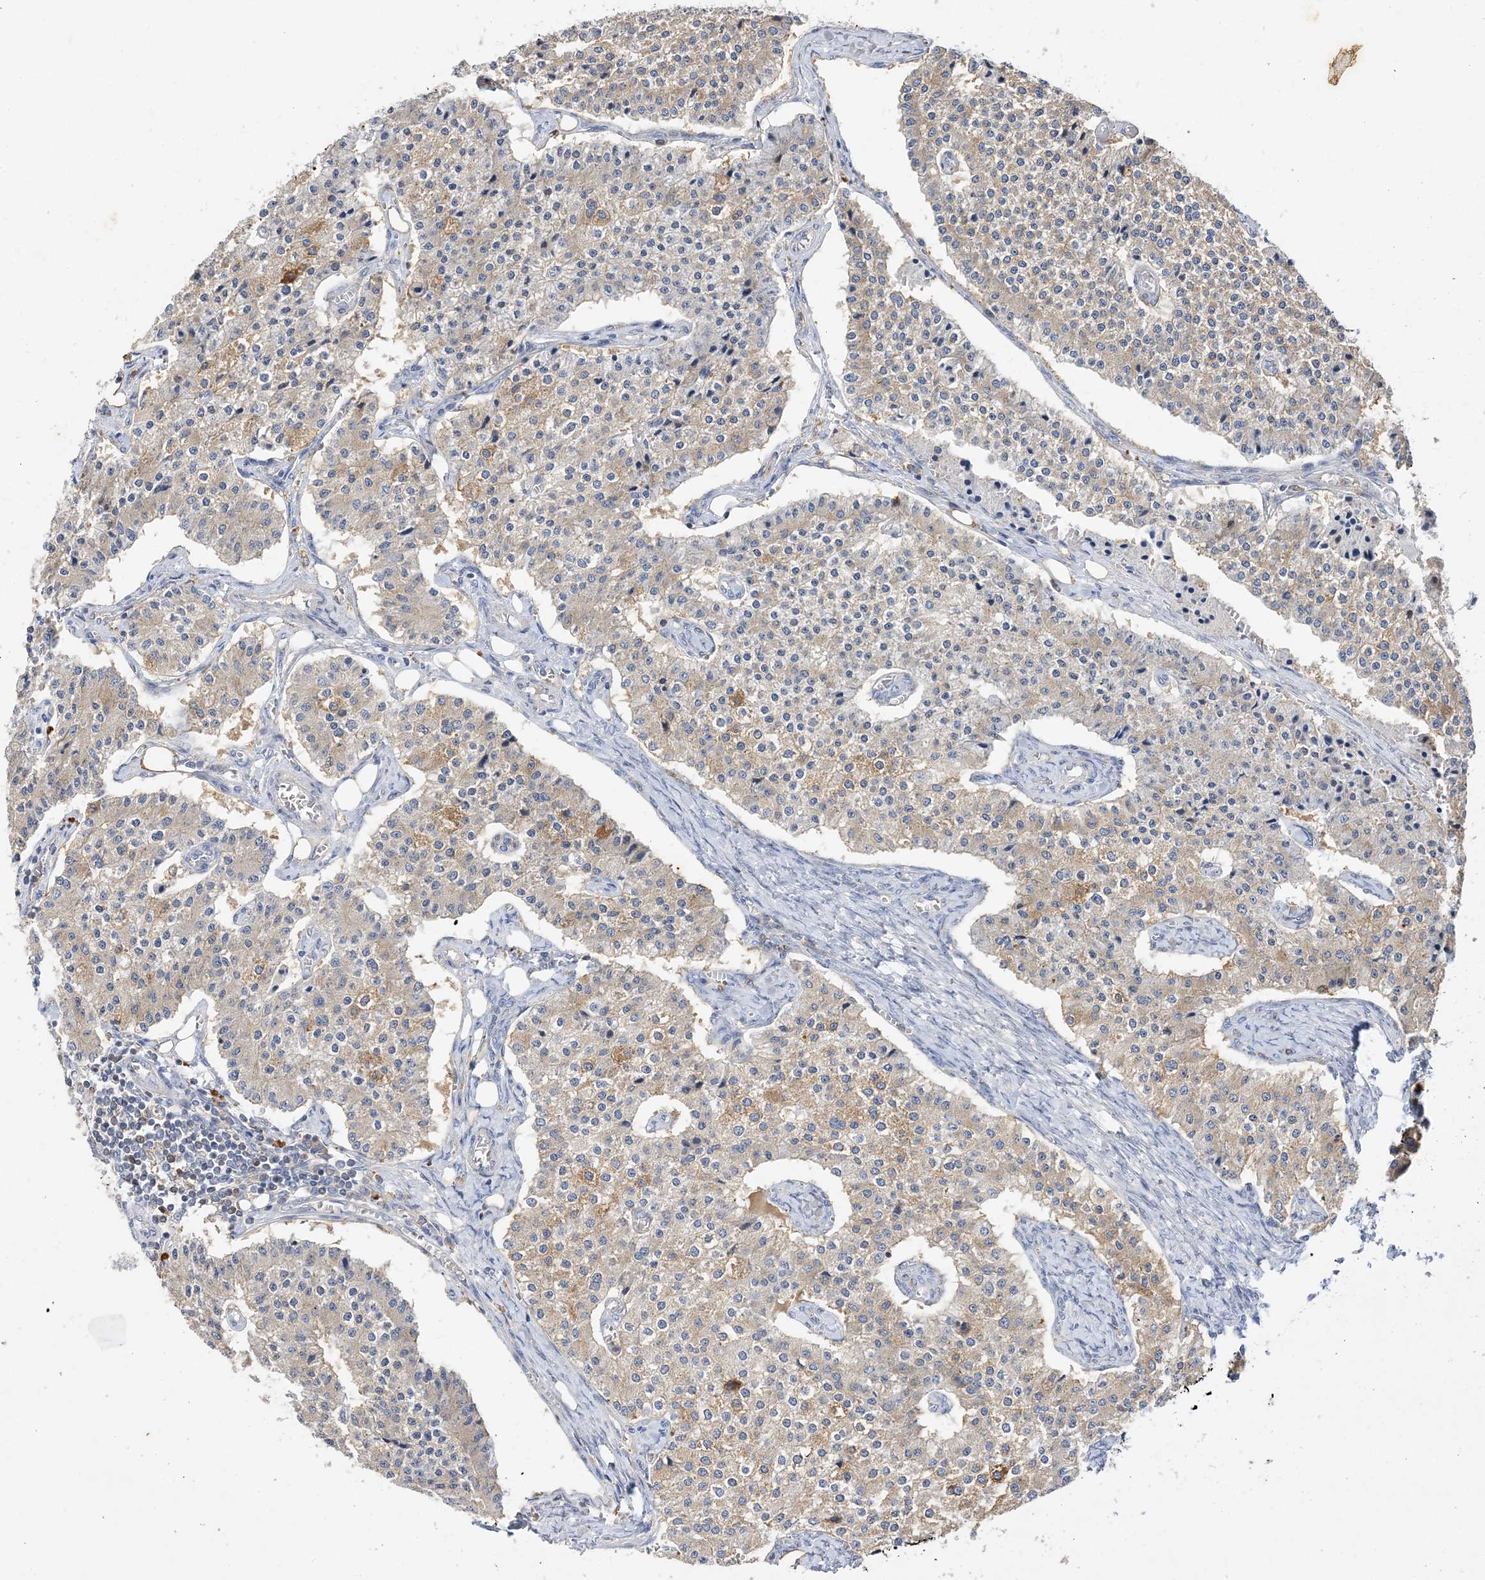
{"staining": {"intensity": "weak", "quantity": "25%-75%", "location": "cytoplasmic/membranous"}, "tissue": "carcinoid", "cell_type": "Tumor cells", "image_type": "cancer", "snomed": [{"axis": "morphology", "description": "Carcinoid, malignant, NOS"}, {"axis": "topography", "description": "Colon"}], "caption": "Malignant carcinoid tissue reveals weak cytoplasmic/membranous staining in about 25%-75% of tumor cells", "gene": "ARV1", "patient": {"sex": "female", "age": 52}}